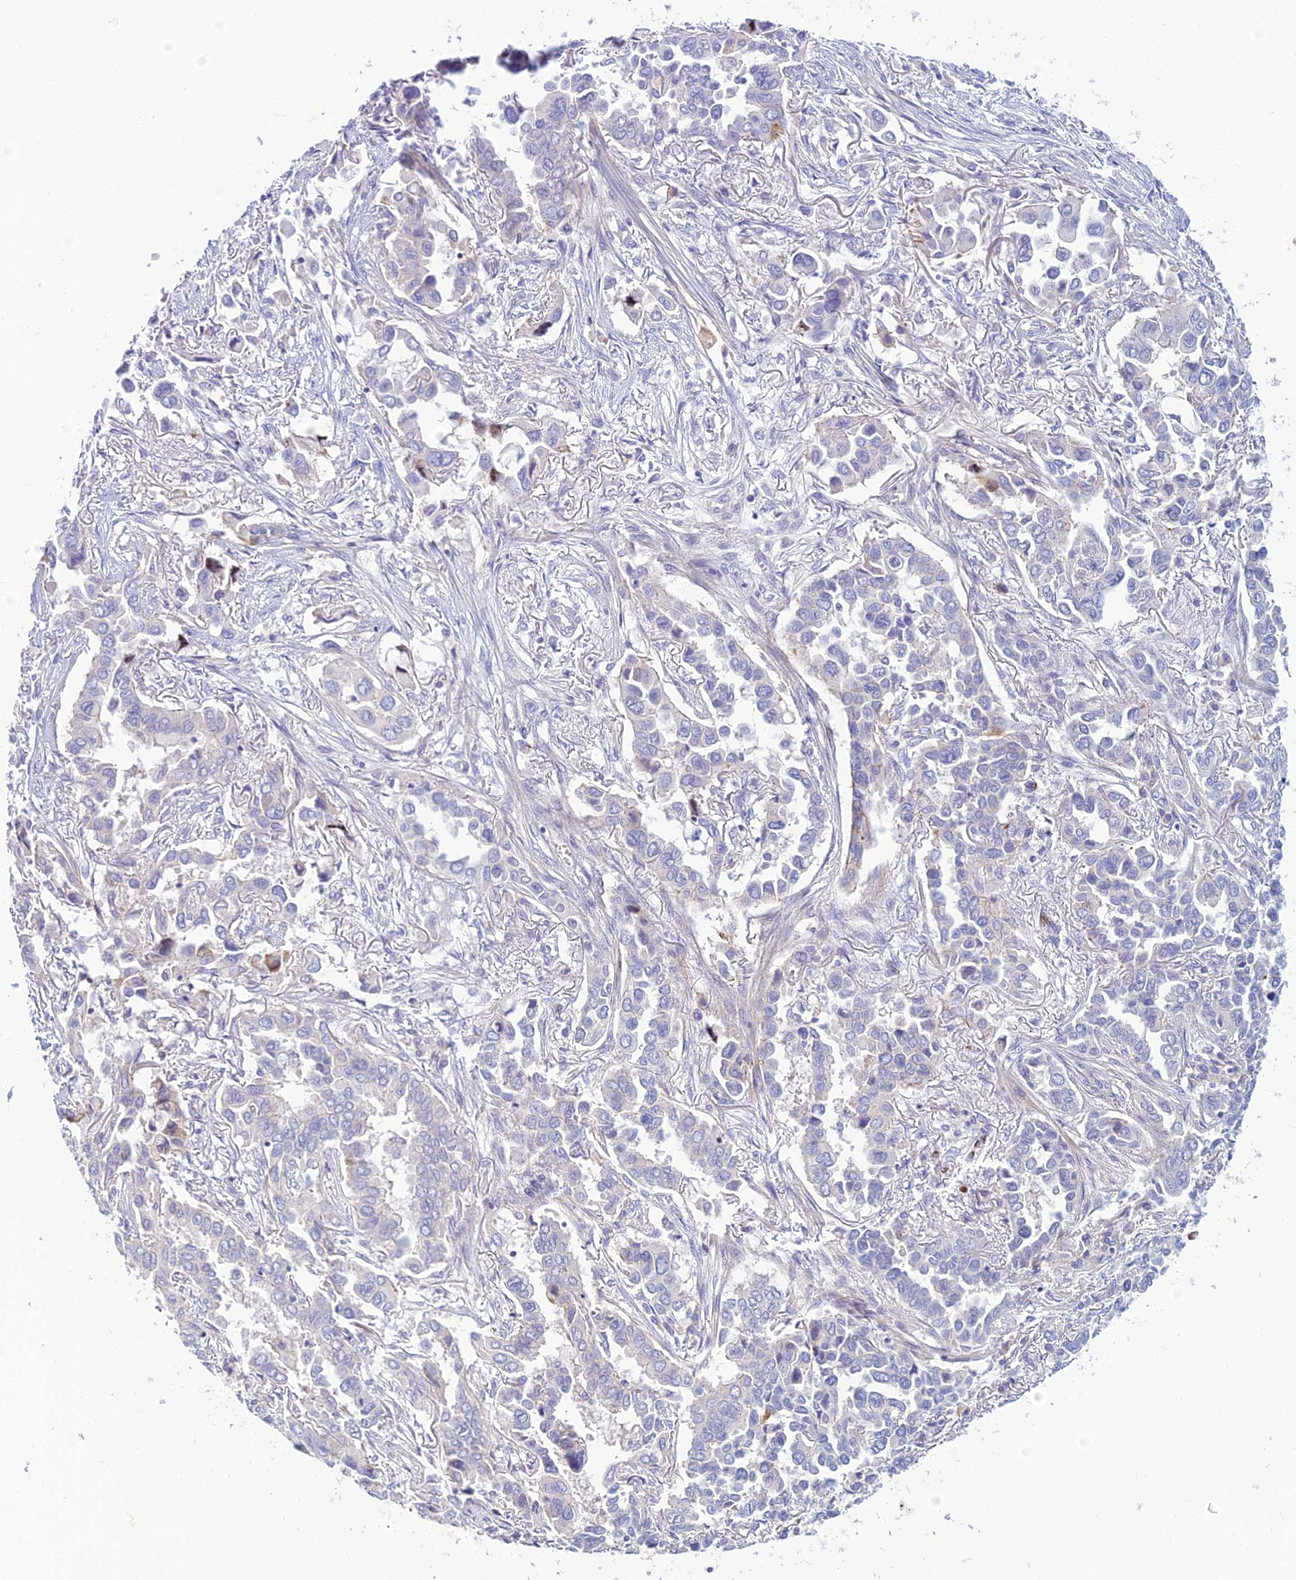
{"staining": {"intensity": "negative", "quantity": "none", "location": "none"}, "tissue": "lung cancer", "cell_type": "Tumor cells", "image_type": "cancer", "snomed": [{"axis": "morphology", "description": "Adenocarcinoma, NOS"}, {"axis": "topography", "description": "Lung"}], "caption": "Immunohistochemistry (IHC) micrograph of neoplastic tissue: adenocarcinoma (lung) stained with DAB reveals no significant protein positivity in tumor cells. The staining is performed using DAB brown chromogen with nuclei counter-stained in using hematoxylin.", "gene": "CLIP4", "patient": {"sex": "female", "age": 76}}